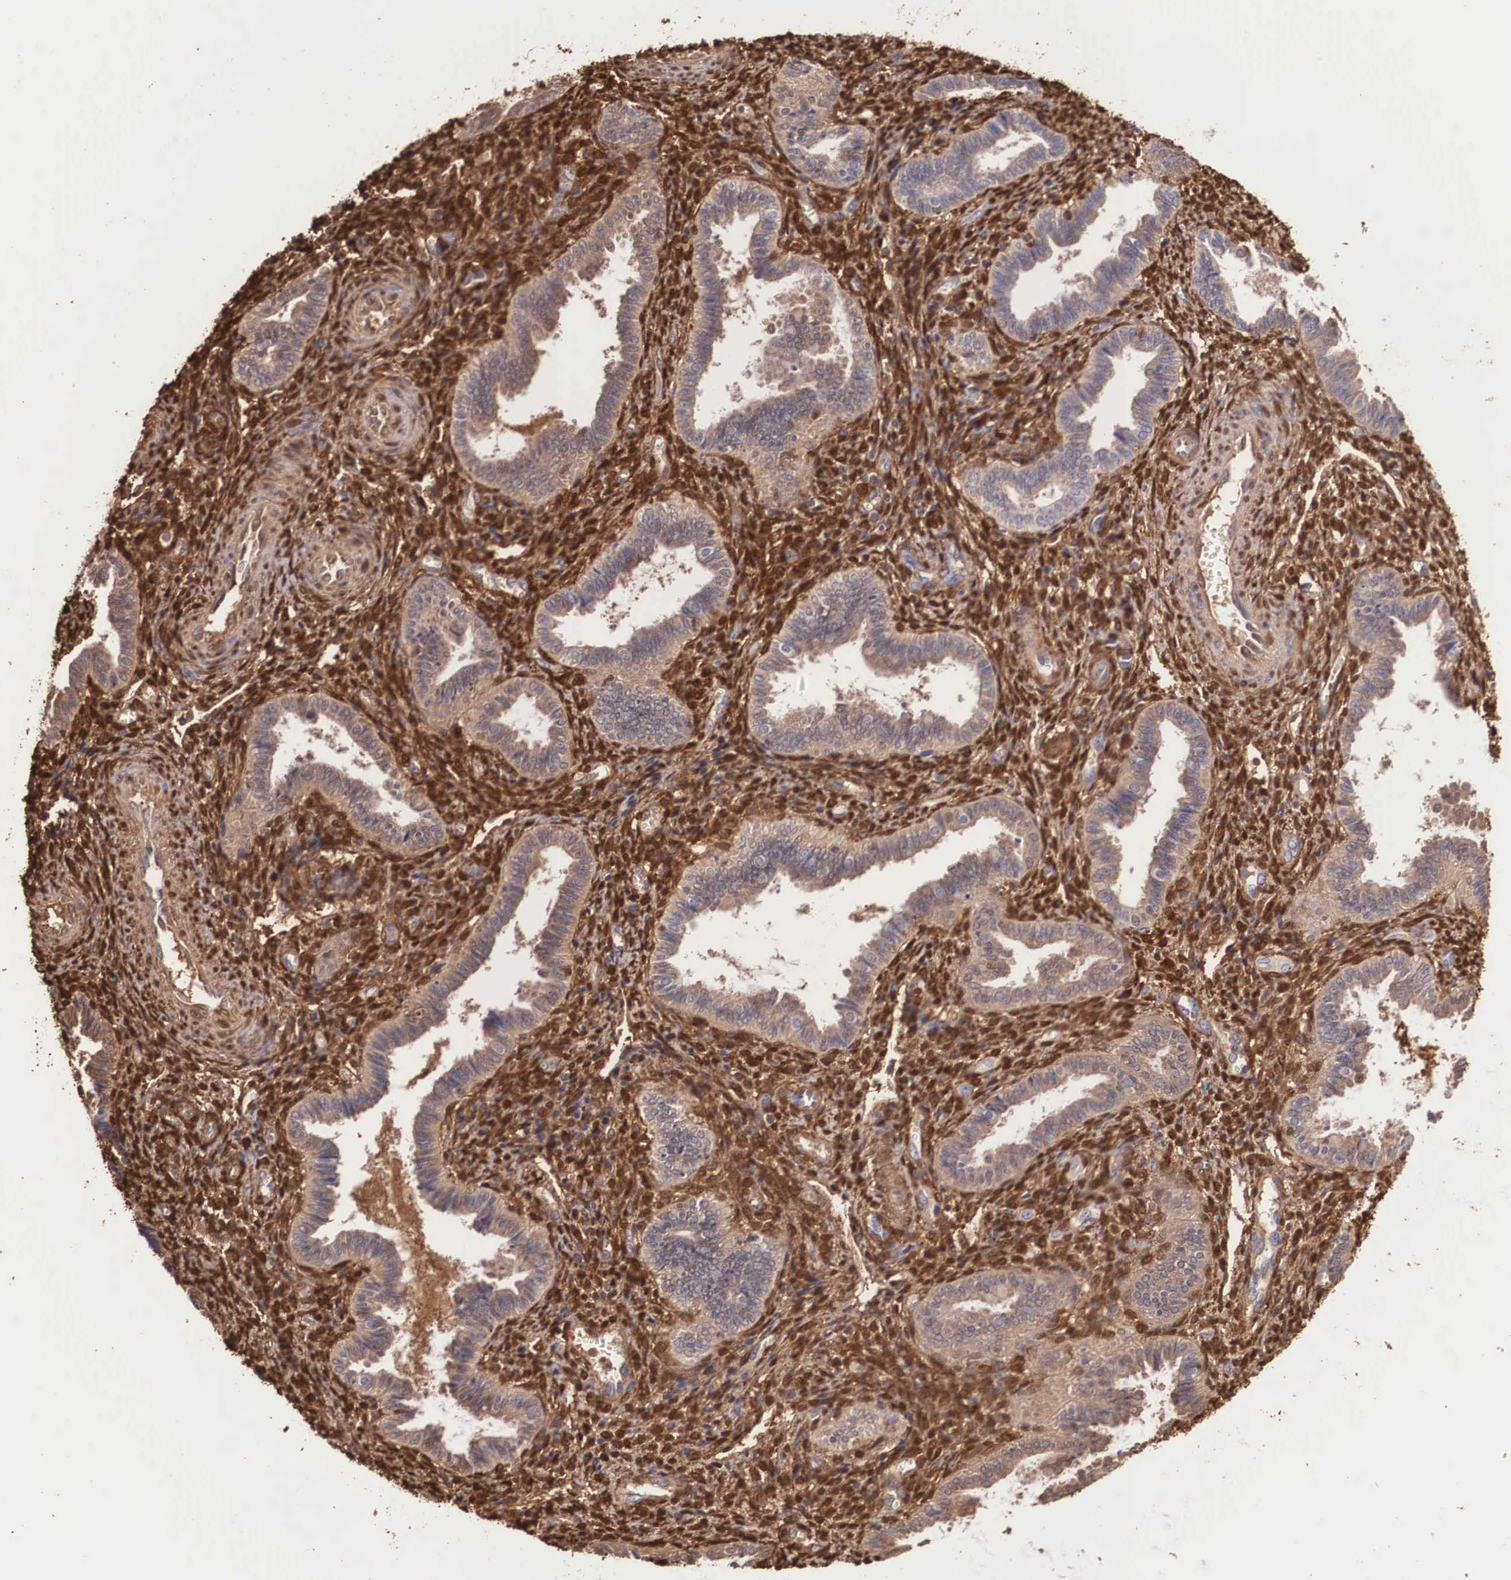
{"staining": {"intensity": "moderate", "quantity": ">75%", "location": "cytoplasmic/membranous"}, "tissue": "endometrium", "cell_type": "Cells in endometrial stroma", "image_type": "normal", "snomed": [{"axis": "morphology", "description": "Normal tissue, NOS"}, {"axis": "topography", "description": "Endometrium"}], "caption": "Immunohistochemical staining of benign endometrium reveals moderate cytoplasmic/membranous protein positivity in about >75% of cells in endometrial stroma. Nuclei are stained in blue.", "gene": "LGALS1", "patient": {"sex": "female", "age": 36}}